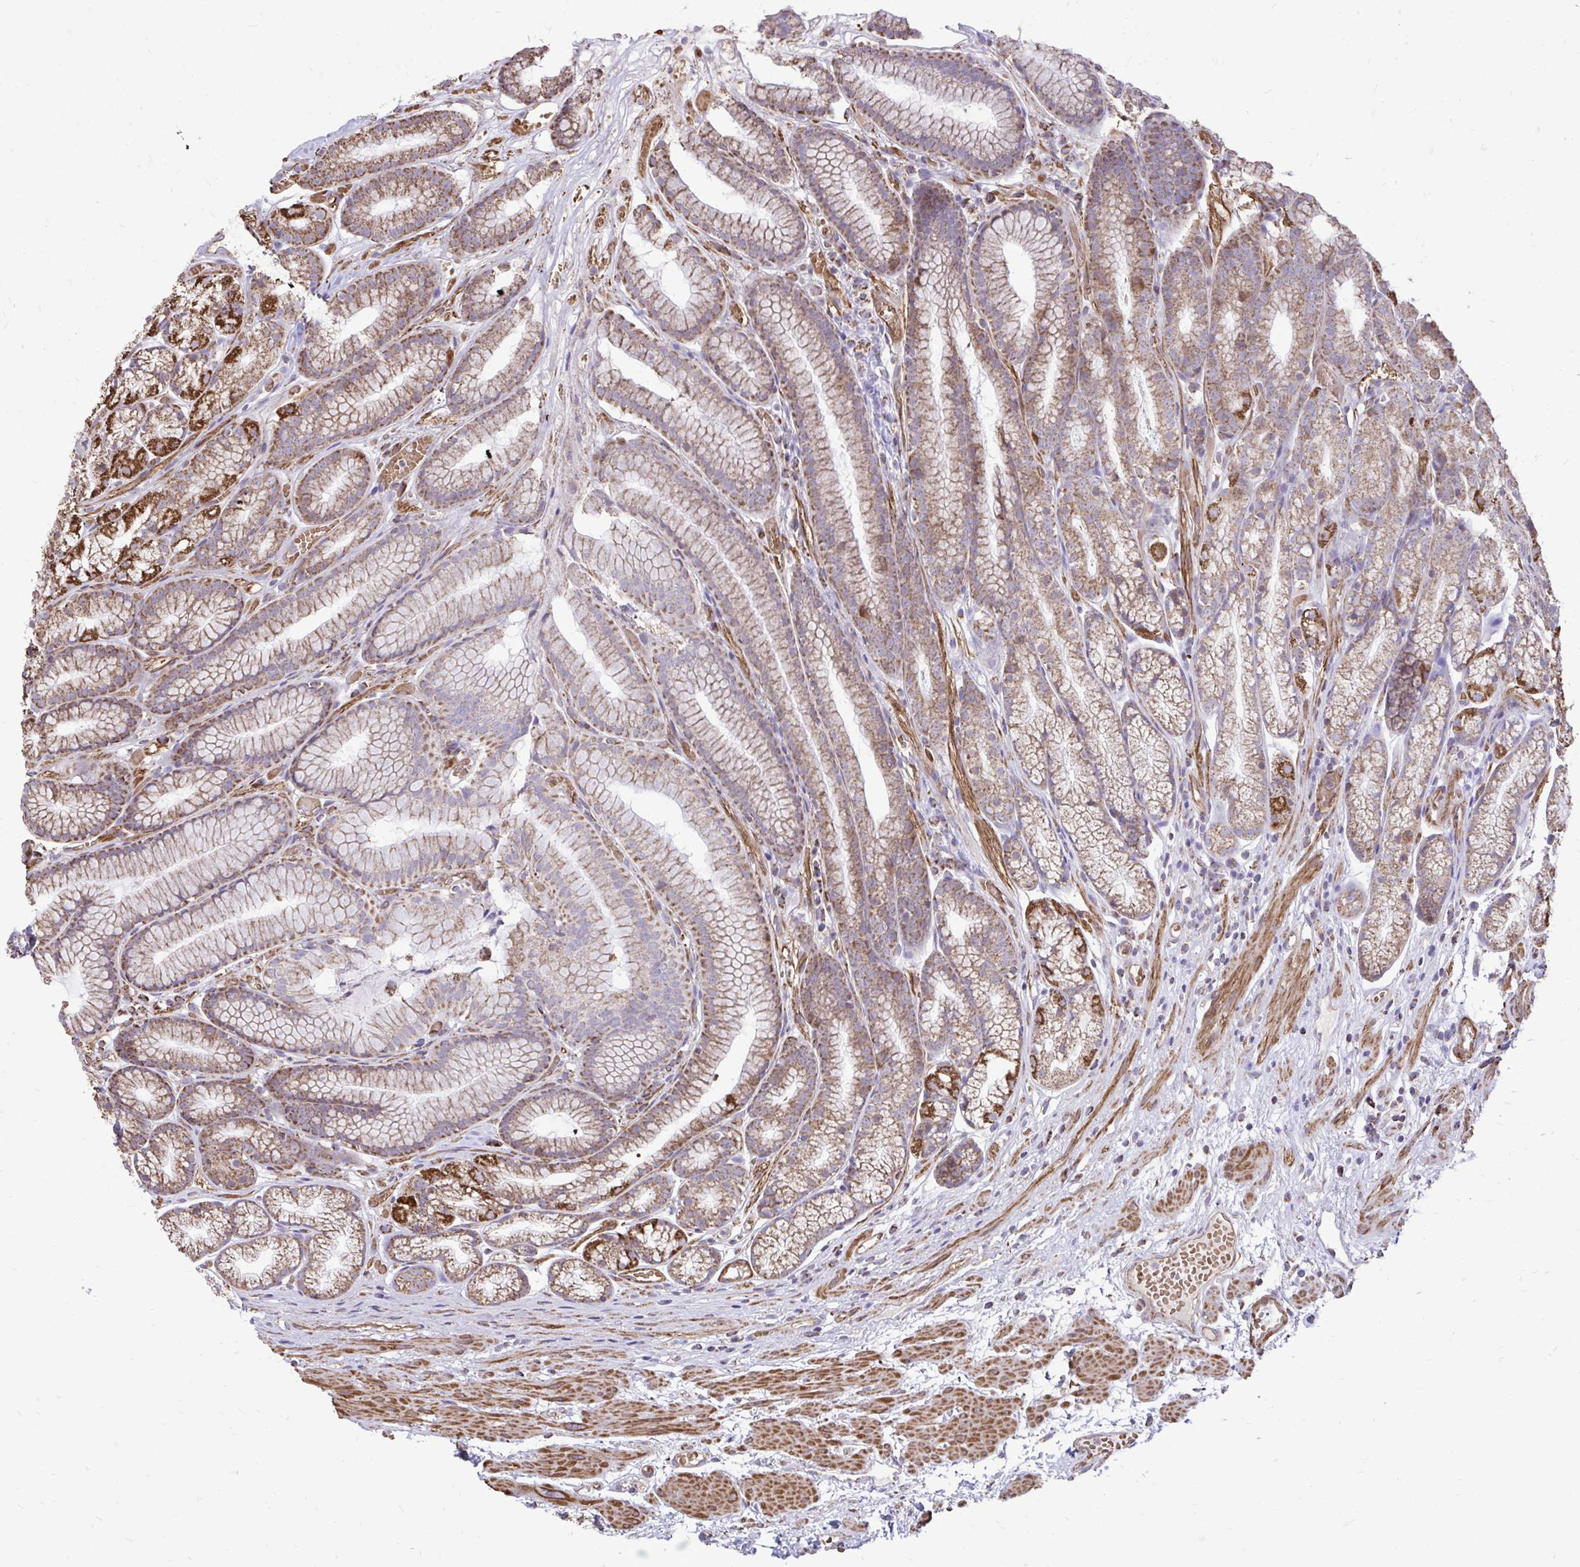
{"staining": {"intensity": "strong", "quantity": "25%-75%", "location": "cytoplasmic/membranous"}, "tissue": "stomach", "cell_type": "Glandular cells", "image_type": "normal", "snomed": [{"axis": "morphology", "description": "Normal tissue, NOS"}, {"axis": "topography", "description": "Smooth muscle"}, {"axis": "topography", "description": "Stomach"}], "caption": "Strong cytoplasmic/membranous staining for a protein is identified in about 25%-75% of glandular cells of unremarkable stomach using IHC.", "gene": "UBE2C", "patient": {"sex": "male", "age": 70}}